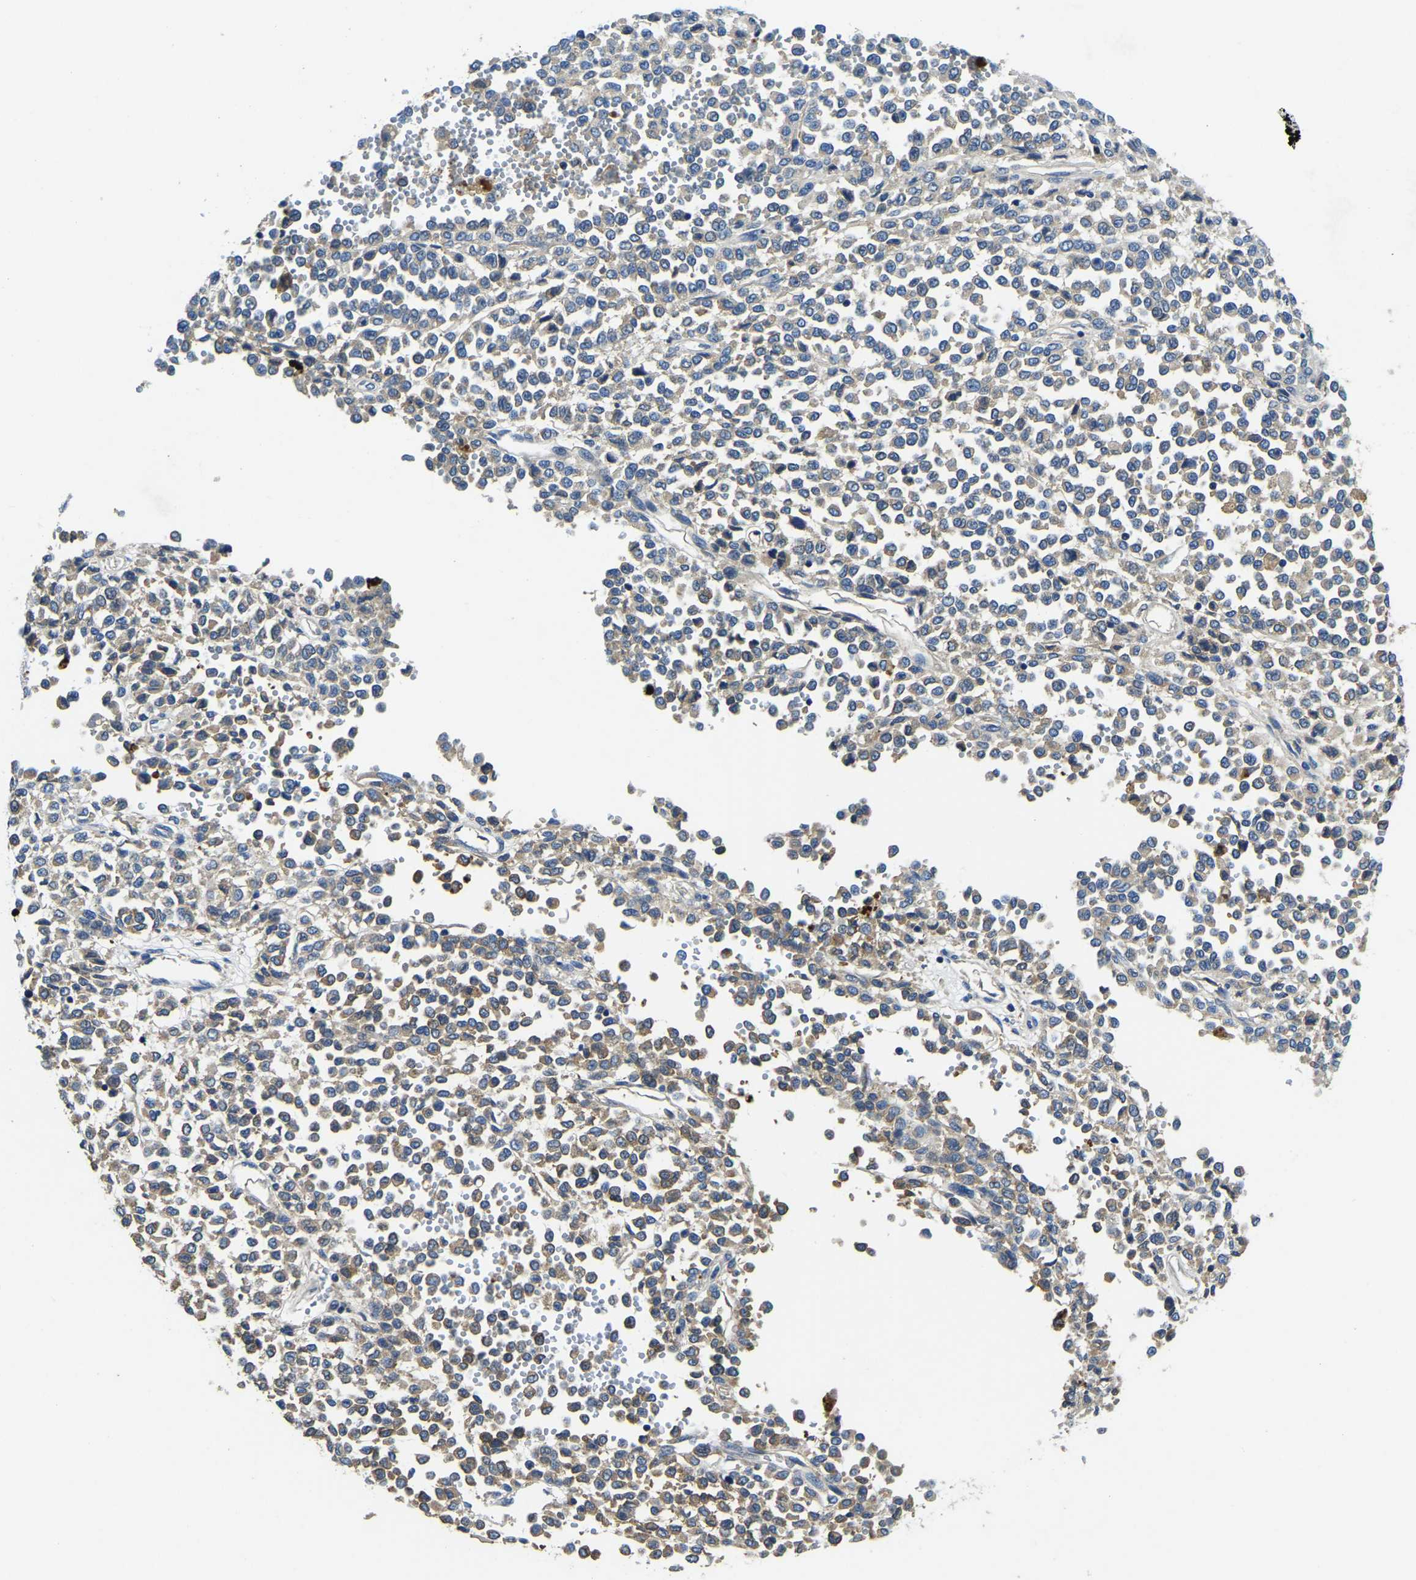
{"staining": {"intensity": "negative", "quantity": "none", "location": "none"}, "tissue": "melanoma", "cell_type": "Tumor cells", "image_type": "cancer", "snomed": [{"axis": "morphology", "description": "Malignant melanoma, Metastatic site"}, {"axis": "topography", "description": "Pancreas"}], "caption": "High power microscopy micrograph of an IHC image of malignant melanoma (metastatic site), revealing no significant expression in tumor cells.", "gene": "STAT2", "patient": {"sex": "female", "age": 30}}